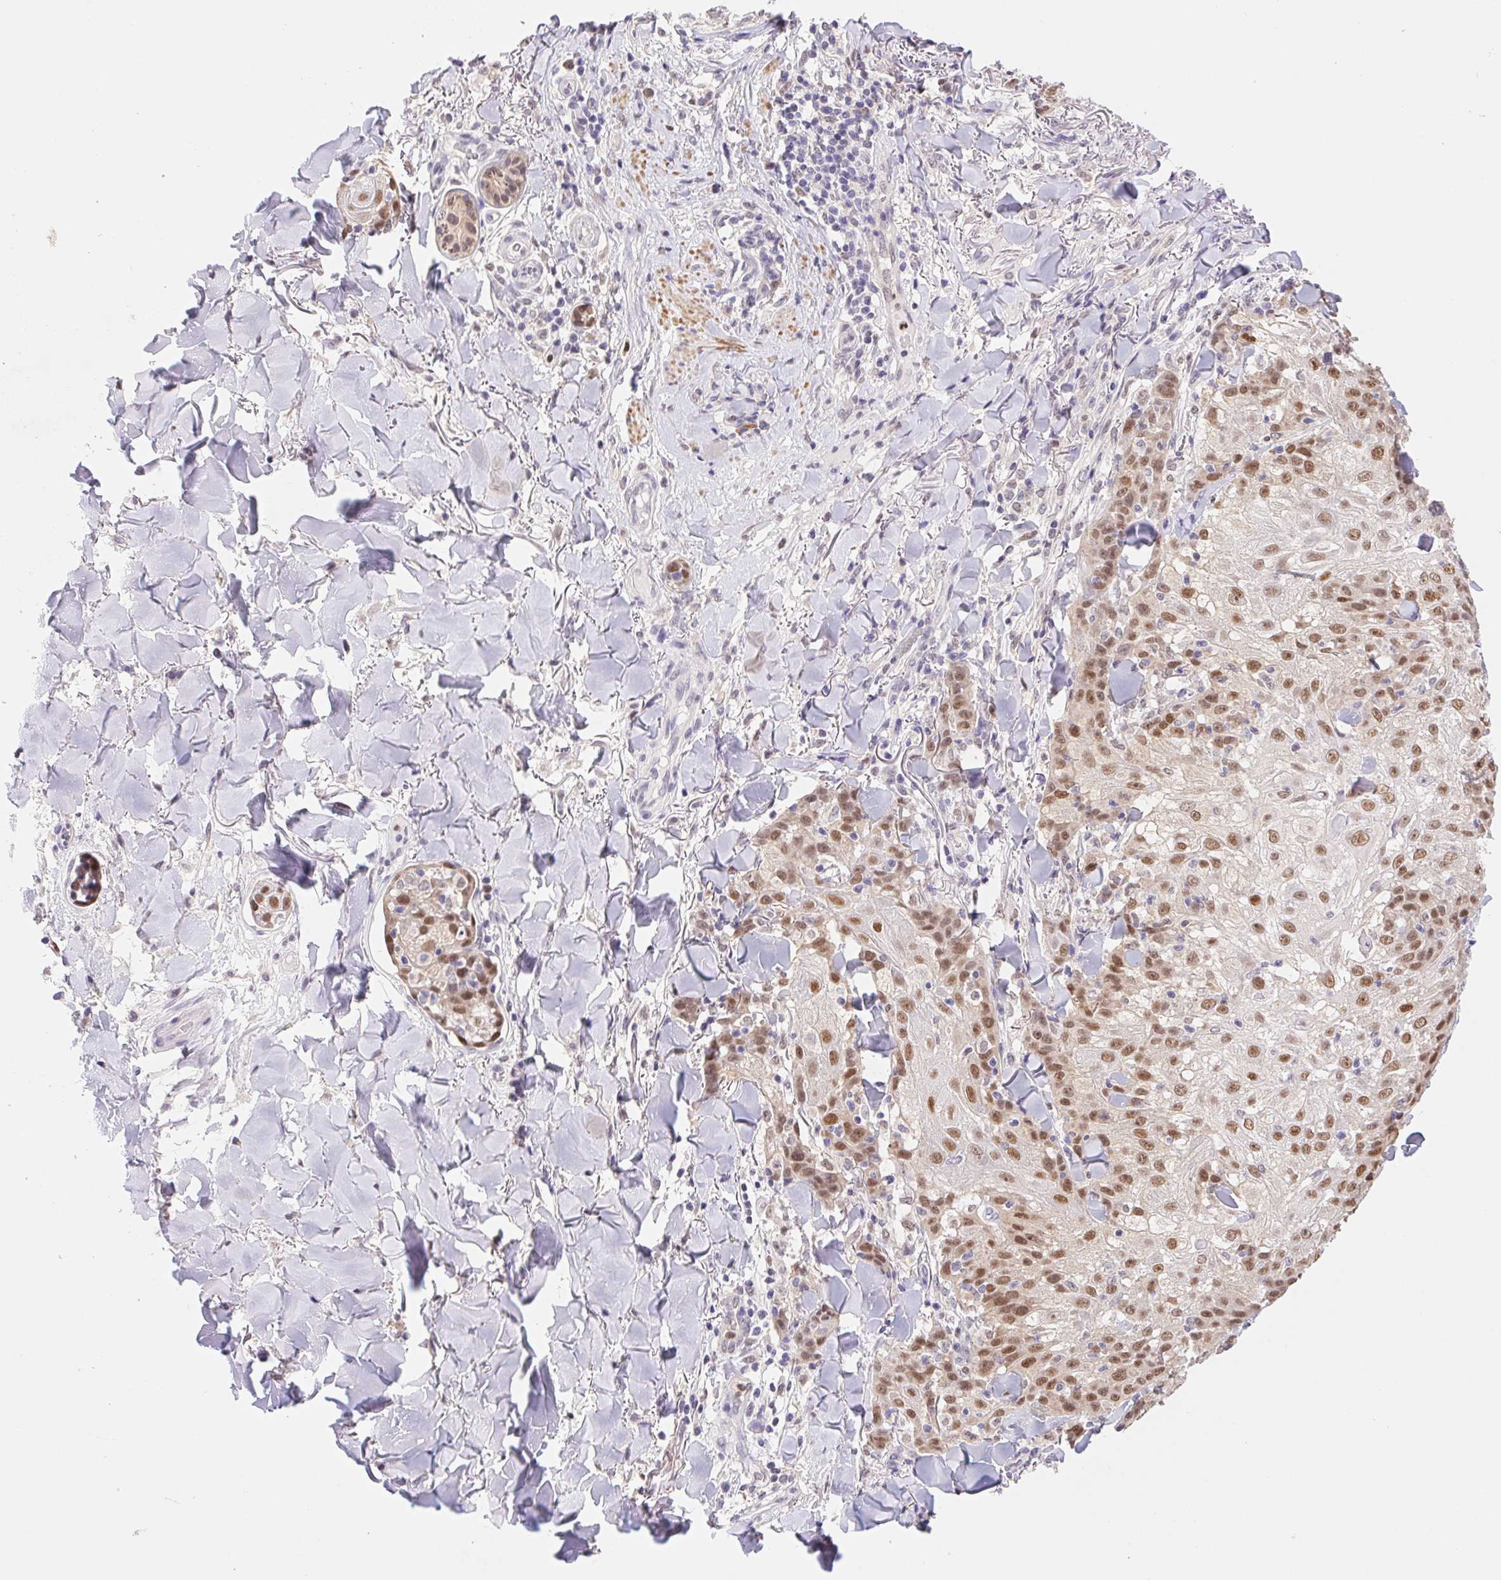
{"staining": {"intensity": "moderate", "quantity": ">75%", "location": "nuclear"}, "tissue": "skin cancer", "cell_type": "Tumor cells", "image_type": "cancer", "snomed": [{"axis": "morphology", "description": "Normal tissue, NOS"}, {"axis": "morphology", "description": "Squamous cell carcinoma, NOS"}, {"axis": "topography", "description": "Skin"}], "caption": "Tumor cells display medium levels of moderate nuclear positivity in about >75% of cells in squamous cell carcinoma (skin).", "gene": "L3MBTL4", "patient": {"sex": "female", "age": 83}}